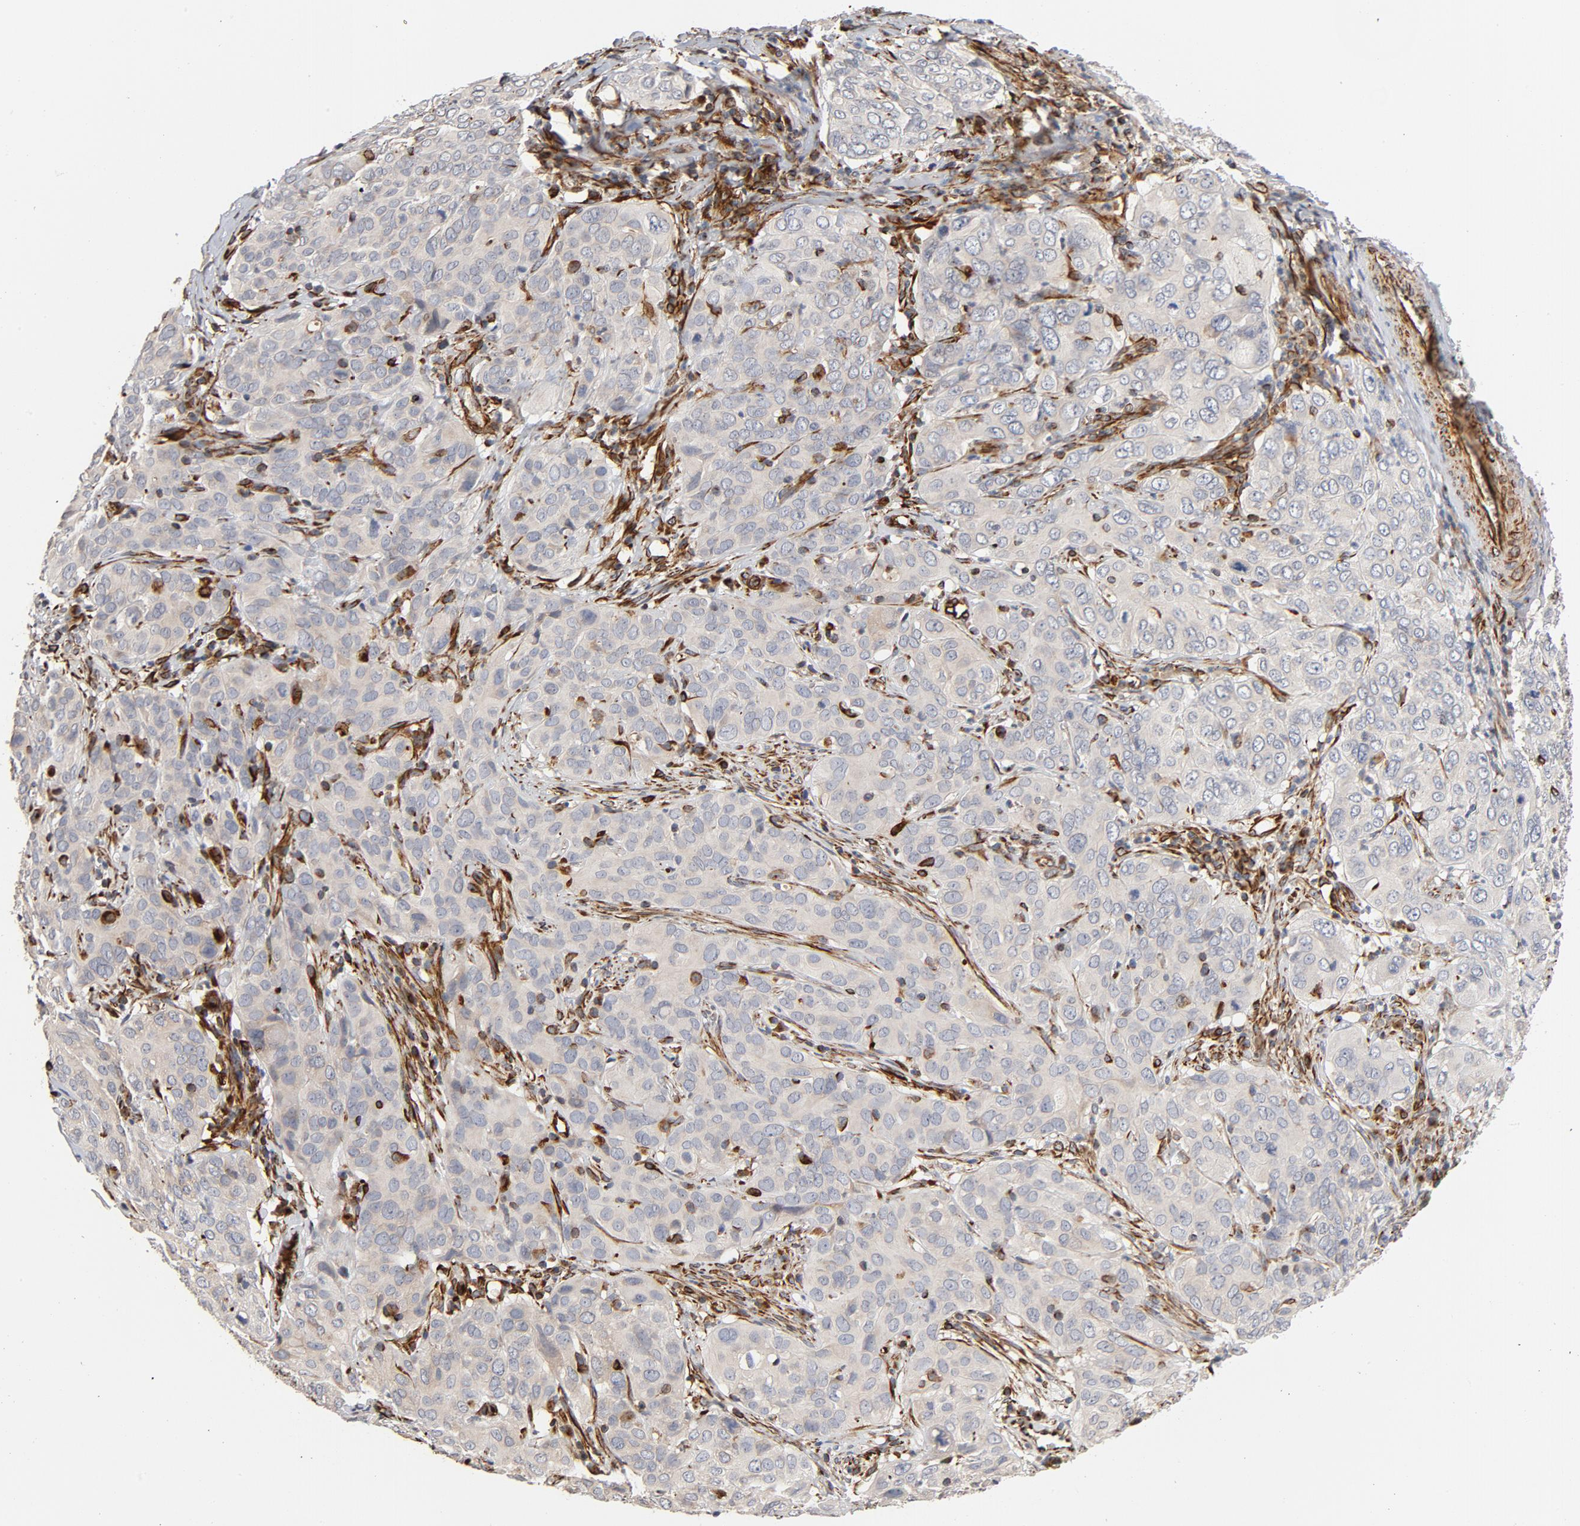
{"staining": {"intensity": "weak", "quantity": "25%-75%", "location": "cytoplasmic/membranous"}, "tissue": "cervical cancer", "cell_type": "Tumor cells", "image_type": "cancer", "snomed": [{"axis": "morphology", "description": "Squamous cell carcinoma, NOS"}, {"axis": "topography", "description": "Cervix"}], "caption": "Brown immunohistochemical staining in human cervical cancer demonstrates weak cytoplasmic/membranous positivity in approximately 25%-75% of tumor cells.", "gene": "FAM118A", "patient": {"sex": "female", "age": 38}}